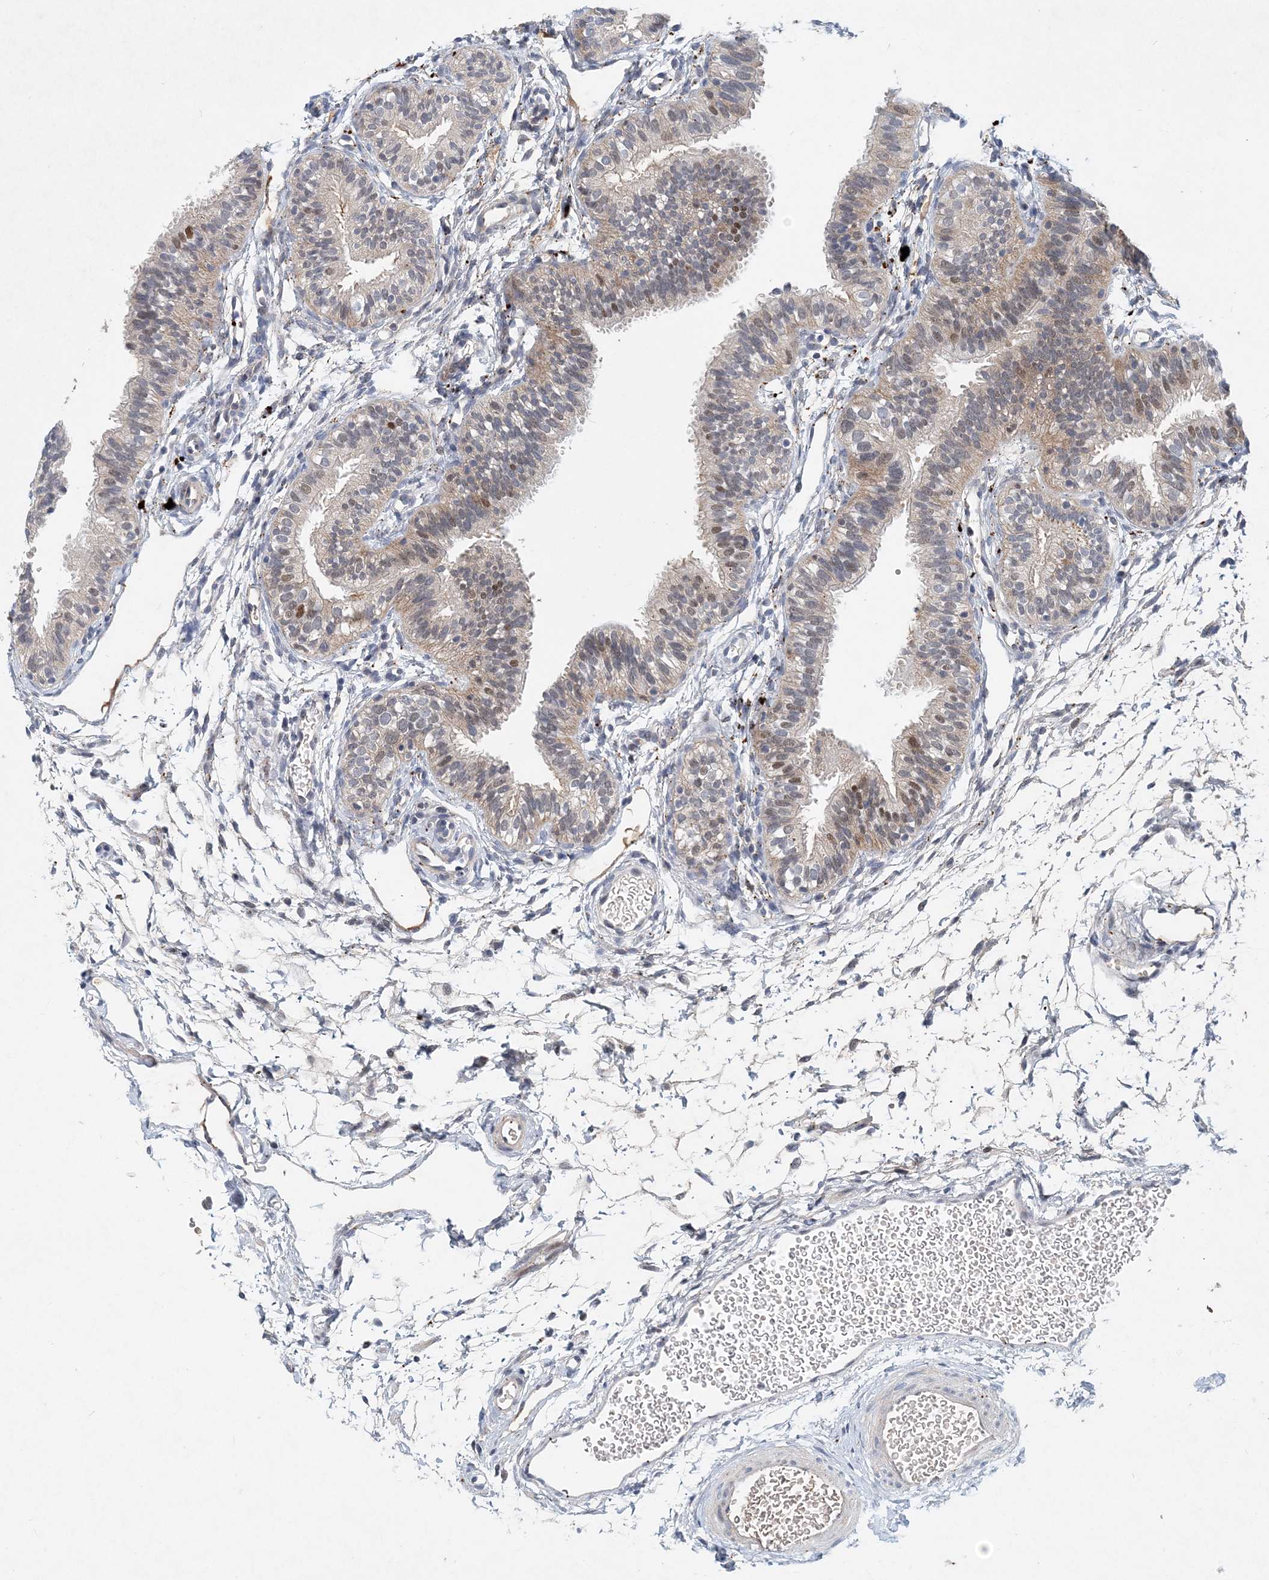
{"staining": {"intensity": "weak", "quantity": "<25%", "location": "nuclear"}, "tissue": "fallopian tube", "cell_type": "Glandular cells", "image_type": "normal", "snomed": [{"axis": "morphology", "description": "Normal tissue, NOS"}, {"axis": "topography", "description": "Fallopian tube"}], "caption": "IHC of normal fallopian tube exhibits no positivity in glandular cells. The staining was performed using DAB (3,3'-diaminobenzidine) to visualize the protein expression in brown, while the nuclei were stained in blue with hematoxylin (Magnification: 20x).", "gene": "KPNA4", "patient": {"sex": "female", "age": 35}}